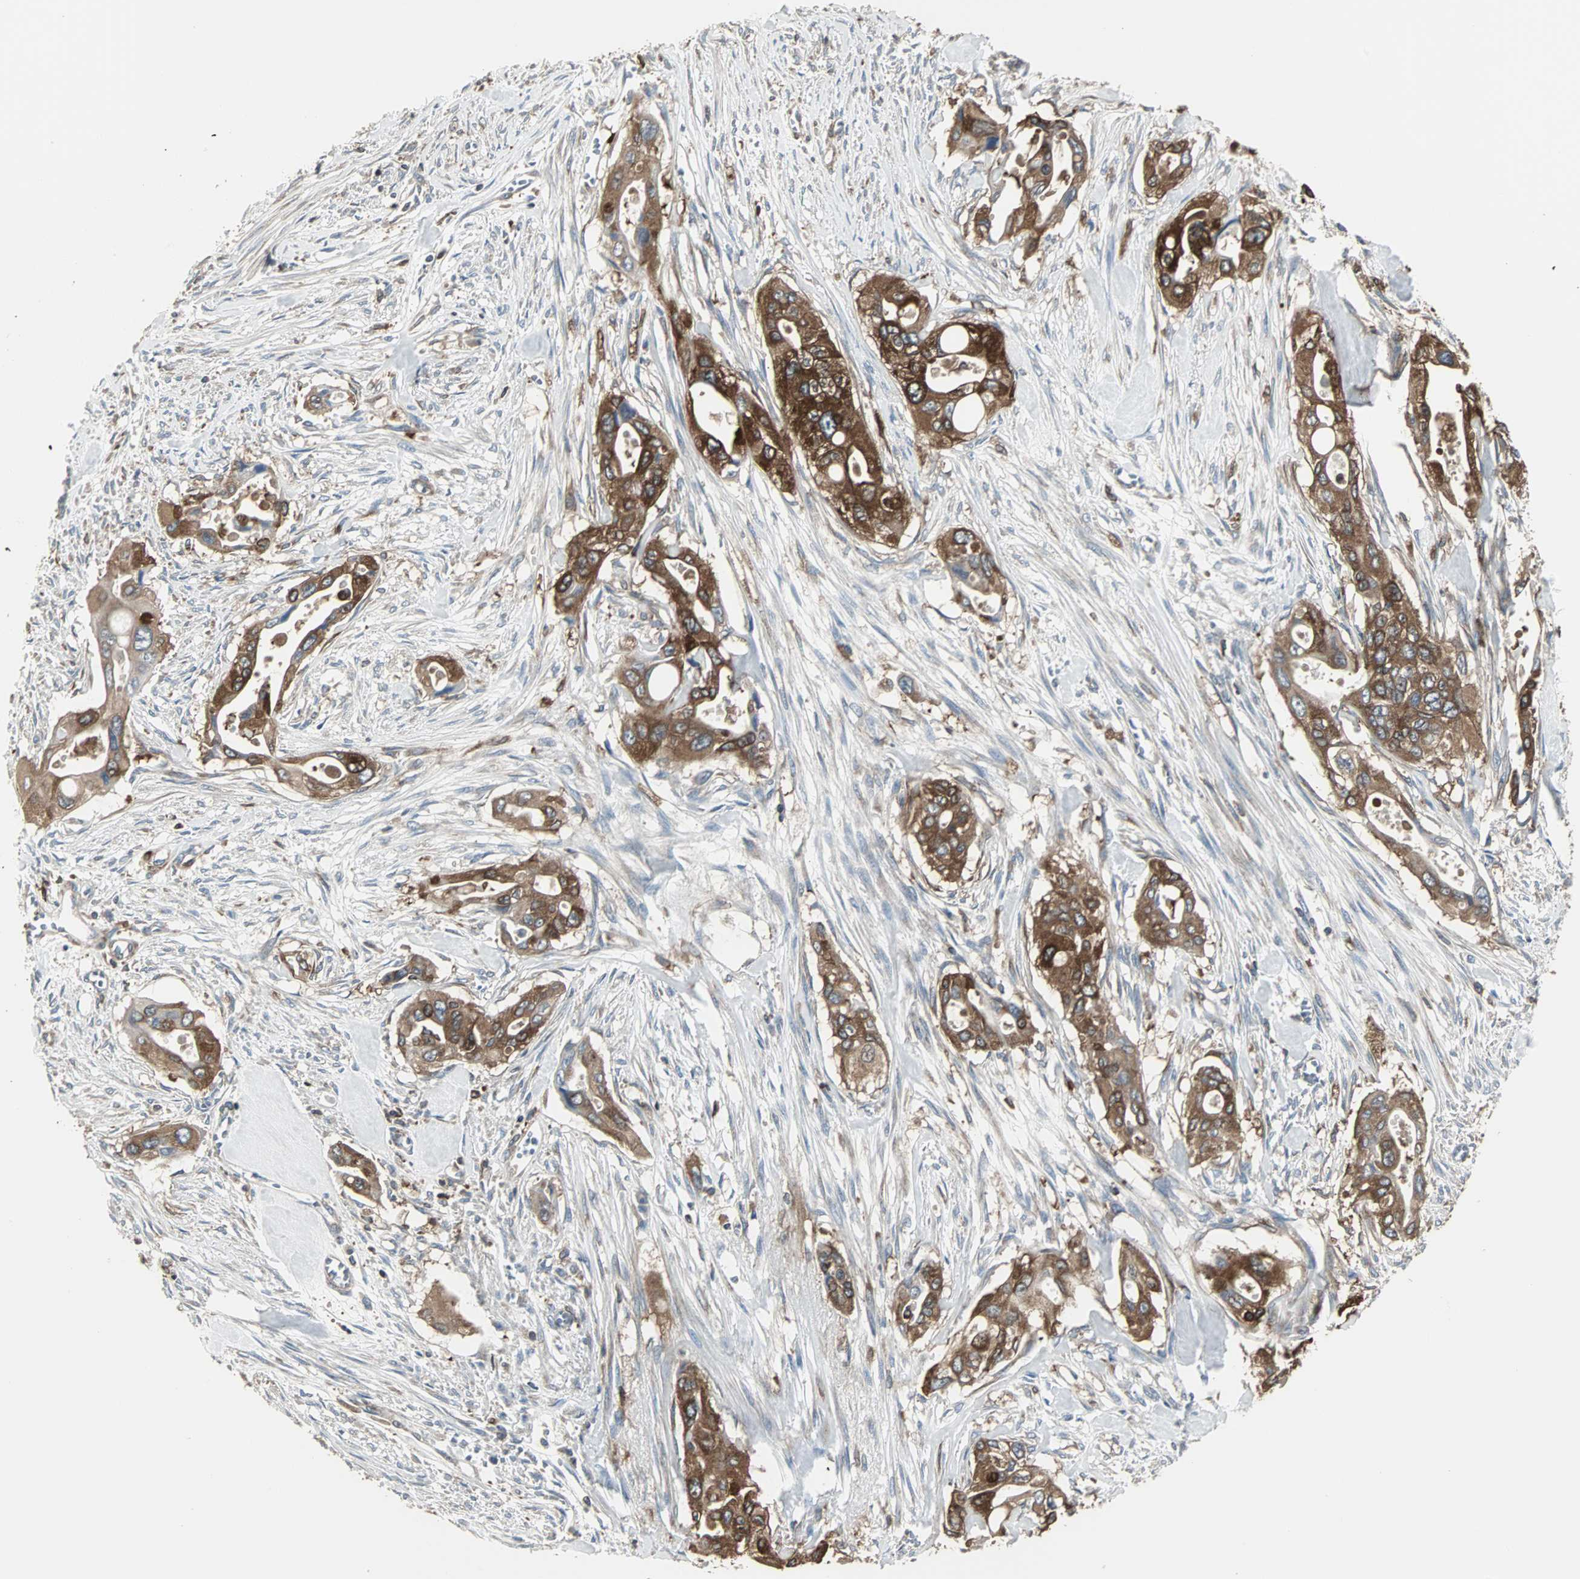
{"staining": {"intensity": "strong", "quantity": ">75%", "location": "cytoplasmic/membranous"}, "tissue": "pancreatic cancer", "cell_type": "Tumor cells", "image_type": "cancer", "snomed": [{"axis": "morphology", "description": "Adenocarcinoma, NOS"}, {"axis": "topography", "description": "Pancreas"}], "caption": "Immunohistochemical staining of pancreatic cancer (adenocarcinoma) shows strong cytoplasmic/membranous protein staining in approximately >75% of tumor cells.", "gene": "LRRFIP1", "patient": {"sex": "male", "age": 77}}